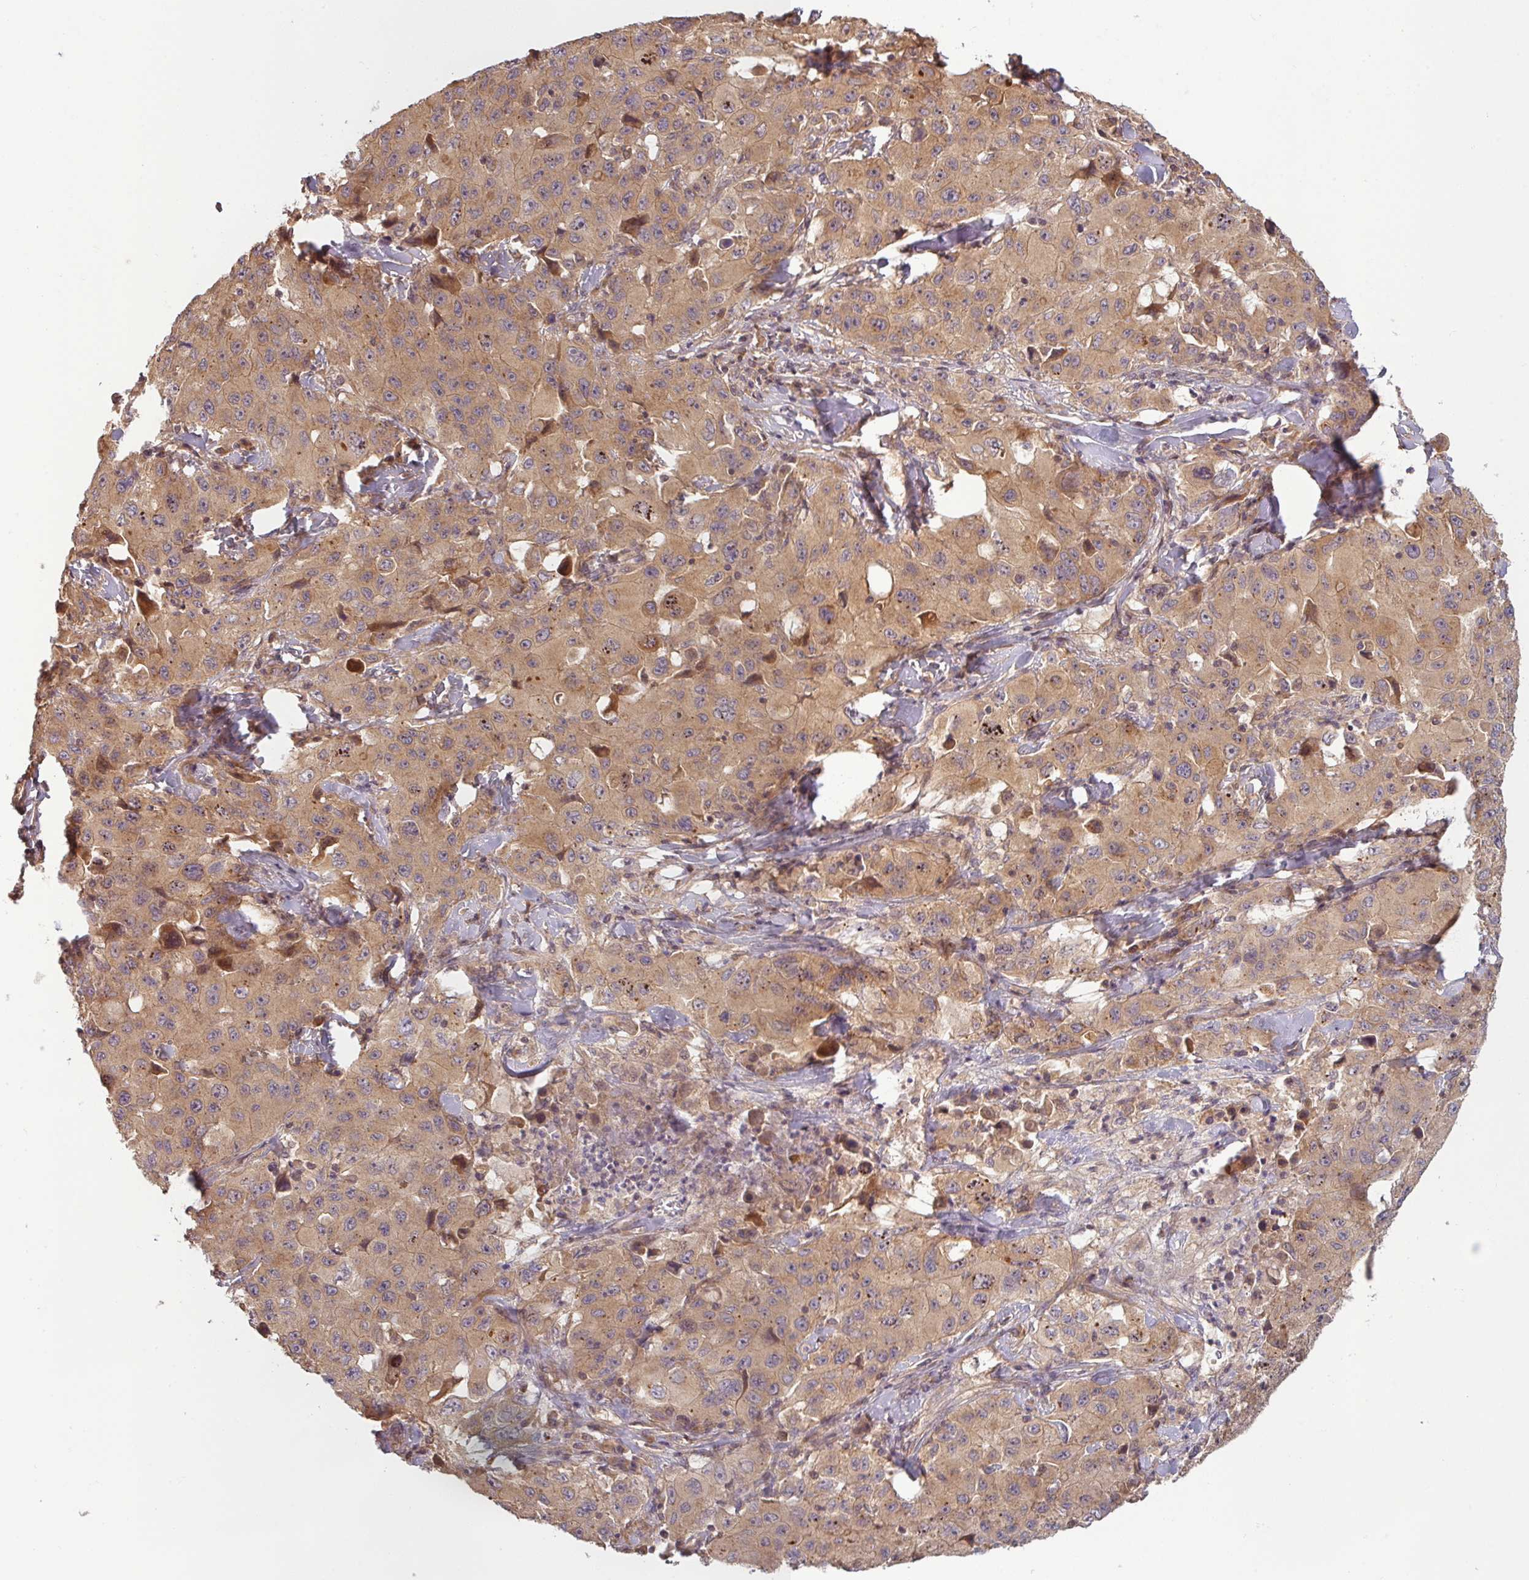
{"staining": {"intensity": "moderate", "quantity": "25%-75%", "location": "cytoplasmic/membranous"}, "tissue": "lung cancer", "cell_type": "Tumor cells", "image_type": "cancer", "snomed": [{"axis": "morphology", "description": "Squamous cell carcinoma, NOS"}, {"axis": "topography", "description": "Lung"}], "caption": "Human lung cancer stained with a protein marker demonstrates moderate staining in tumor cells.", "gene": "RNF31", "patient": {"sex": "male", "age": 63}}